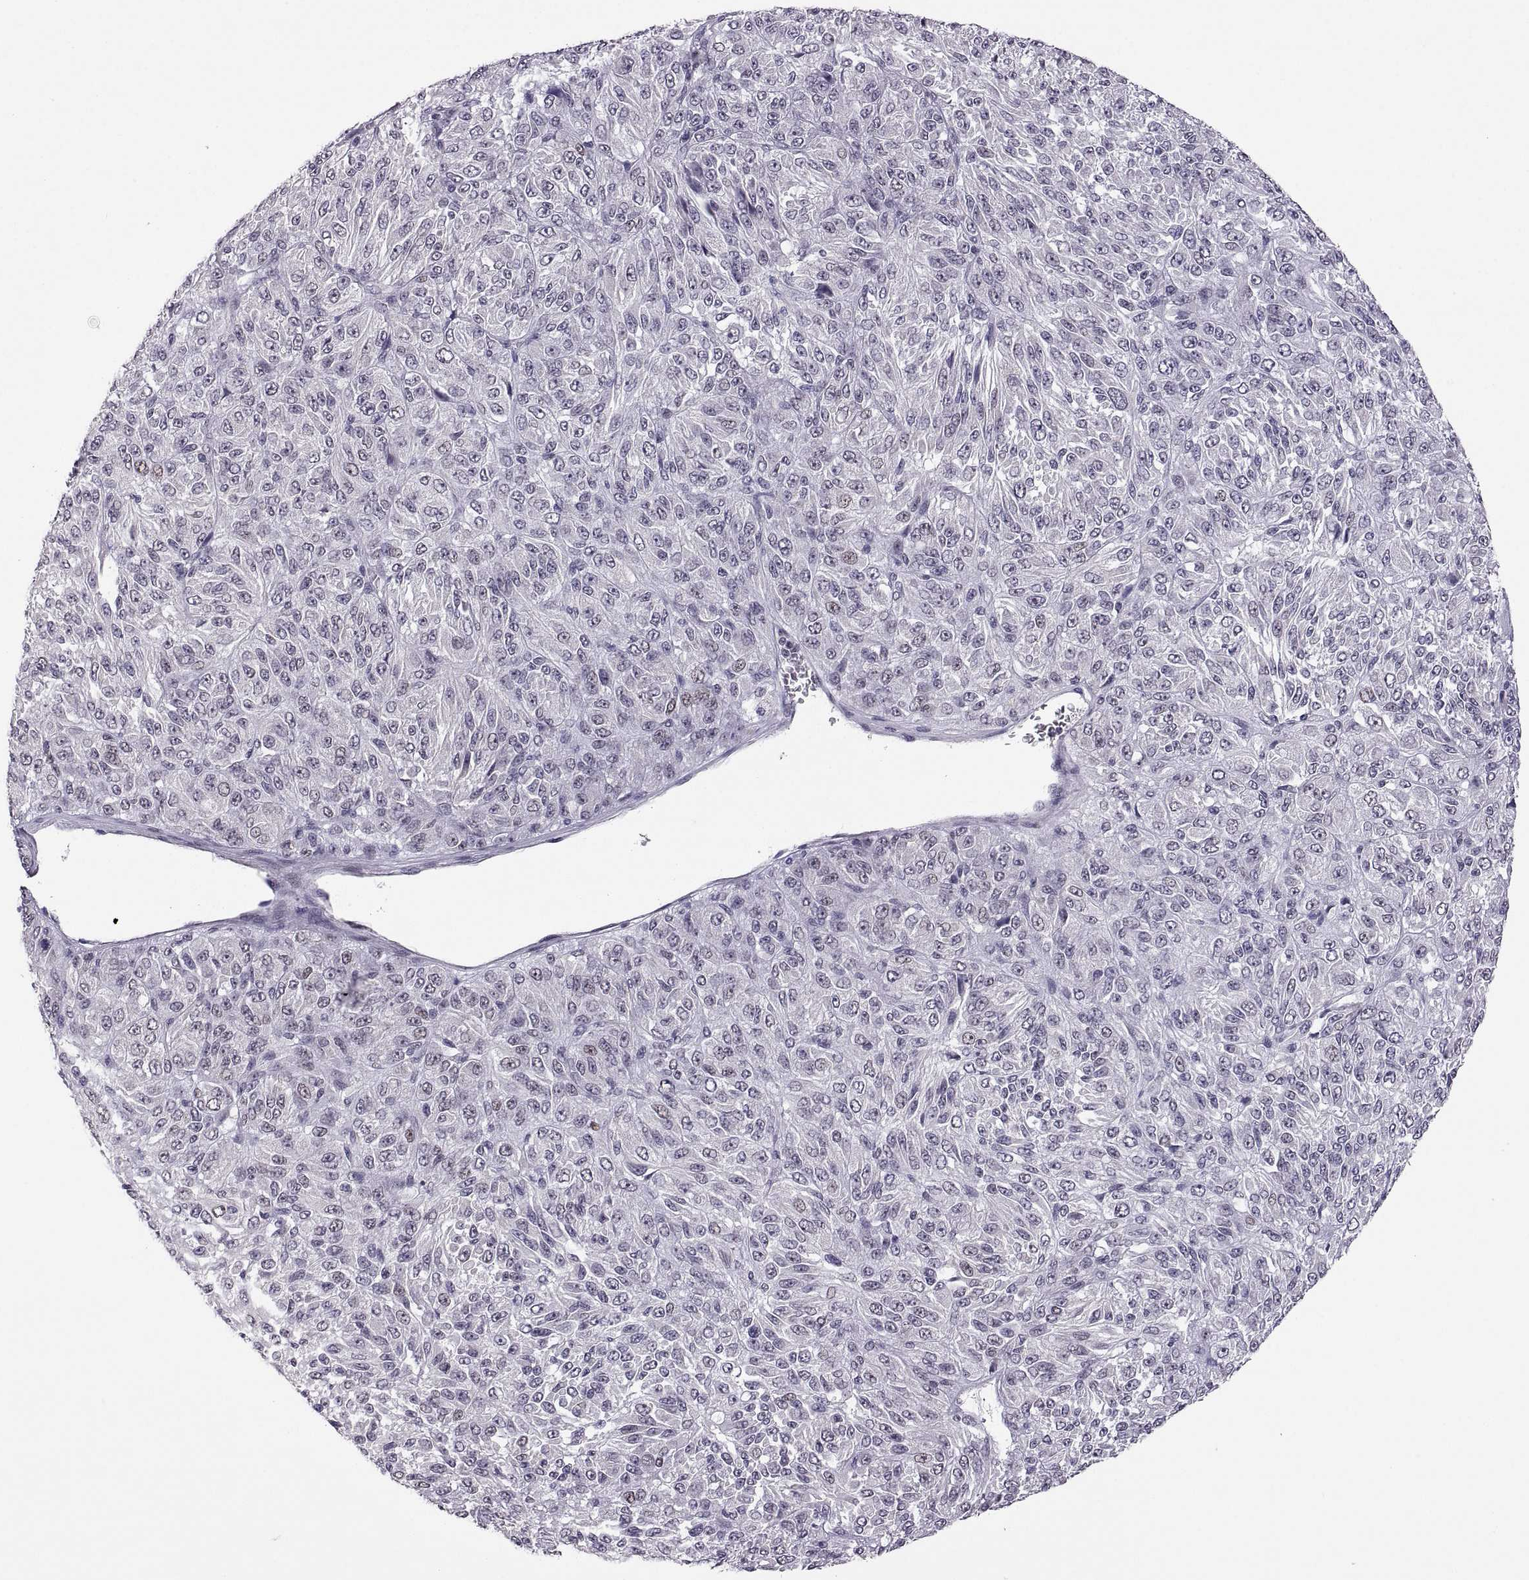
{"staining": {"intensity": "negative", "quantity": "none", "location": "none"}, "tissue": "melanoma", "cell_type": "Tumor cells", "image_type": "cancer", "snomed": [{"axis": "morphology", "description": "Malignant melanoma, Metastatic site"}, {"axis": "topography", "description": "Brain"}], "caption": "This image is of melanoma stained with immunohistochemistry to label a protein in brown with the nuclei are counter-stained blue. There is no staining in tumor cells. The staining is performed using DAB (3,3'-diaminobenzidine) brown chromogen with nuclei counter-stained in using hematoxylin.", "gene": "NEK2", "patient": {"sex": "female", "age": 56}}